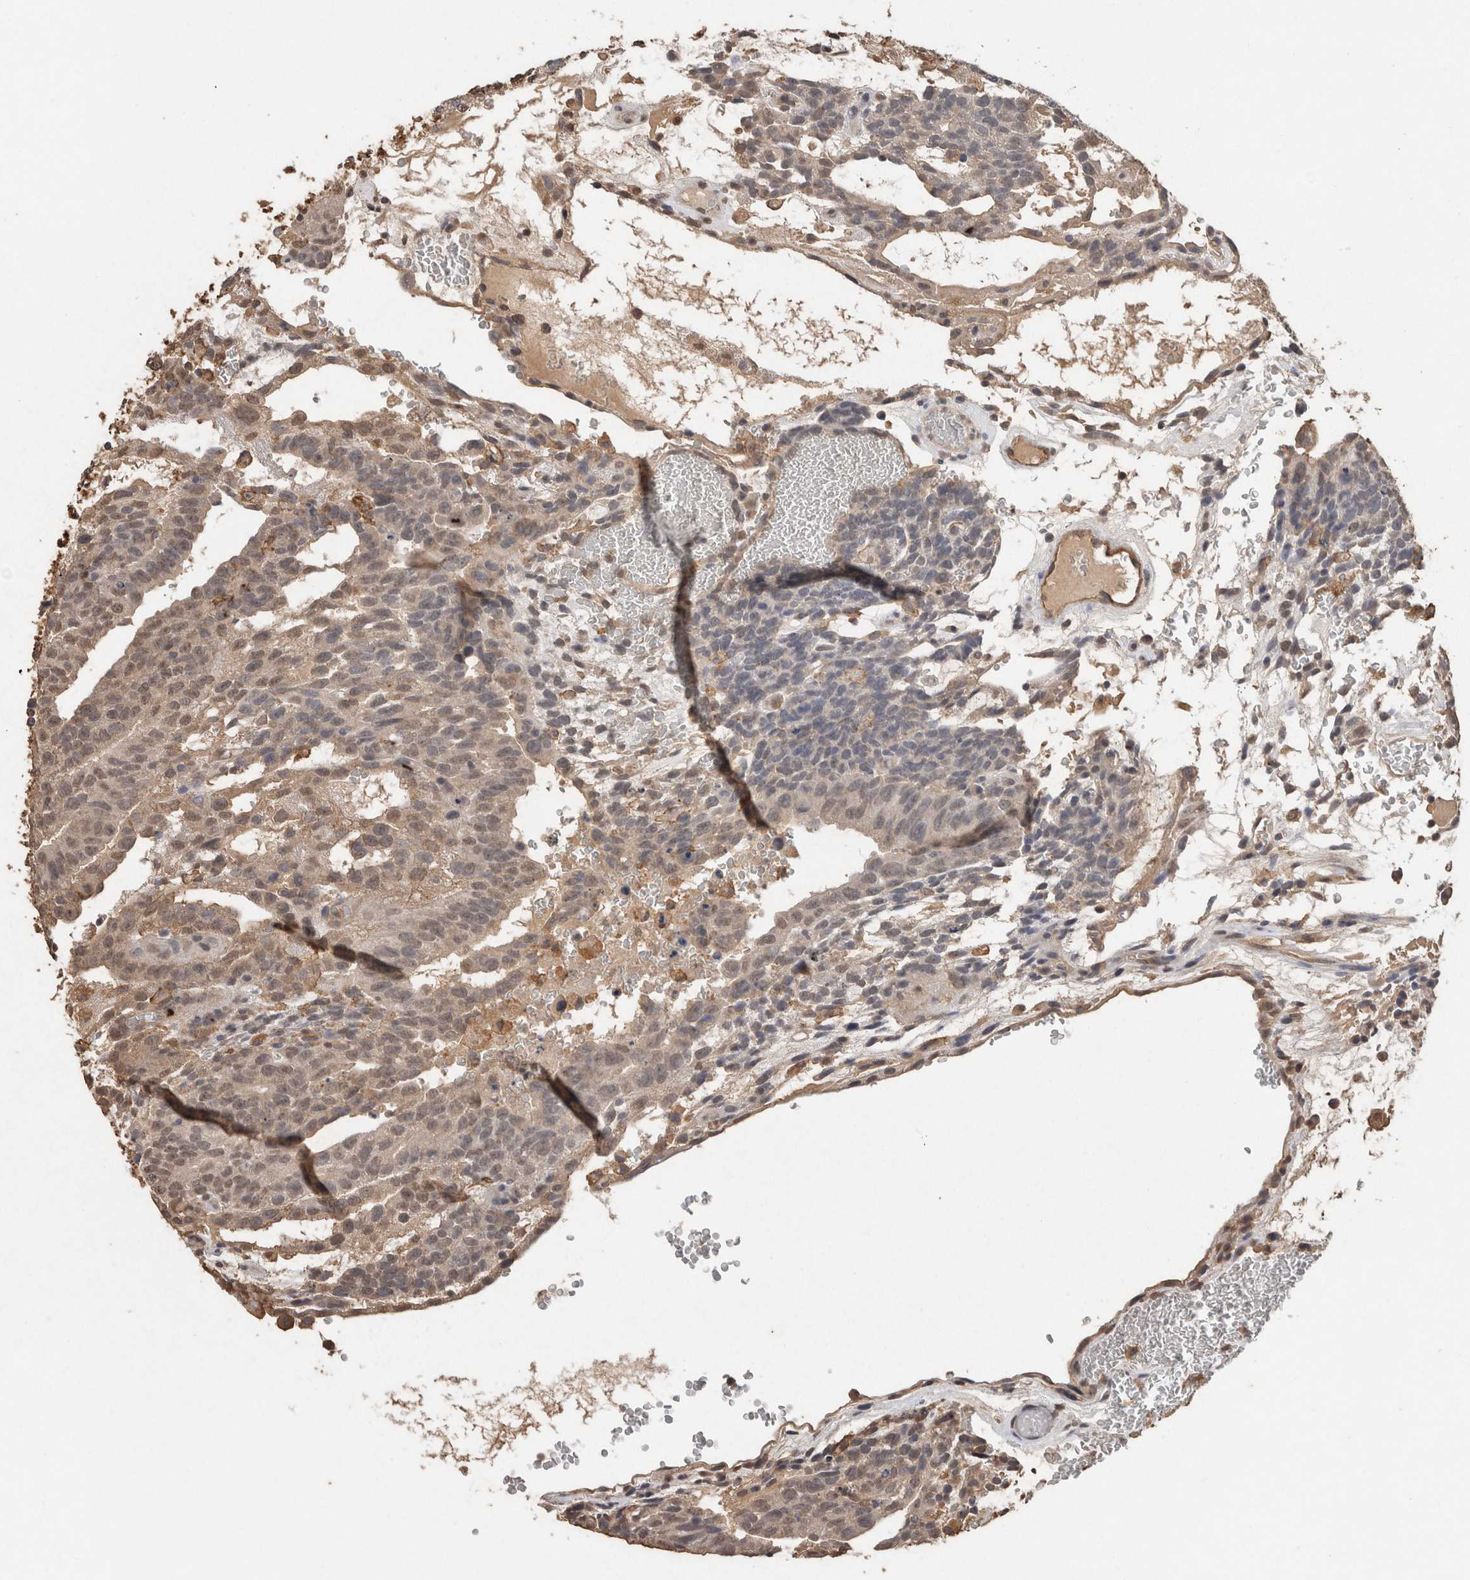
{"staining": {"intensity": "weak", "quantity": "25%-75%", "location": "cytoplasmic/membranous,nuclear"}, "tissue": "testis cancer", "cell_type": "Tumor cells", "image_type": "cancer", "snomed": [{"axis": "morphology", "description": "Seminoma, NOS"}, {"axis": "morphology", "description": "Carcinoma, Embryonal, NOS"}, {"axis": "topography", "description": "Testis"}], "caption": "Weak cytoplasmic/membranous and nuclear protein staining is identified in about 25%-75% of tumor cells in testis cancer.", "gene": "S100A10", "patient": {"sex": "male", "age": 52}}